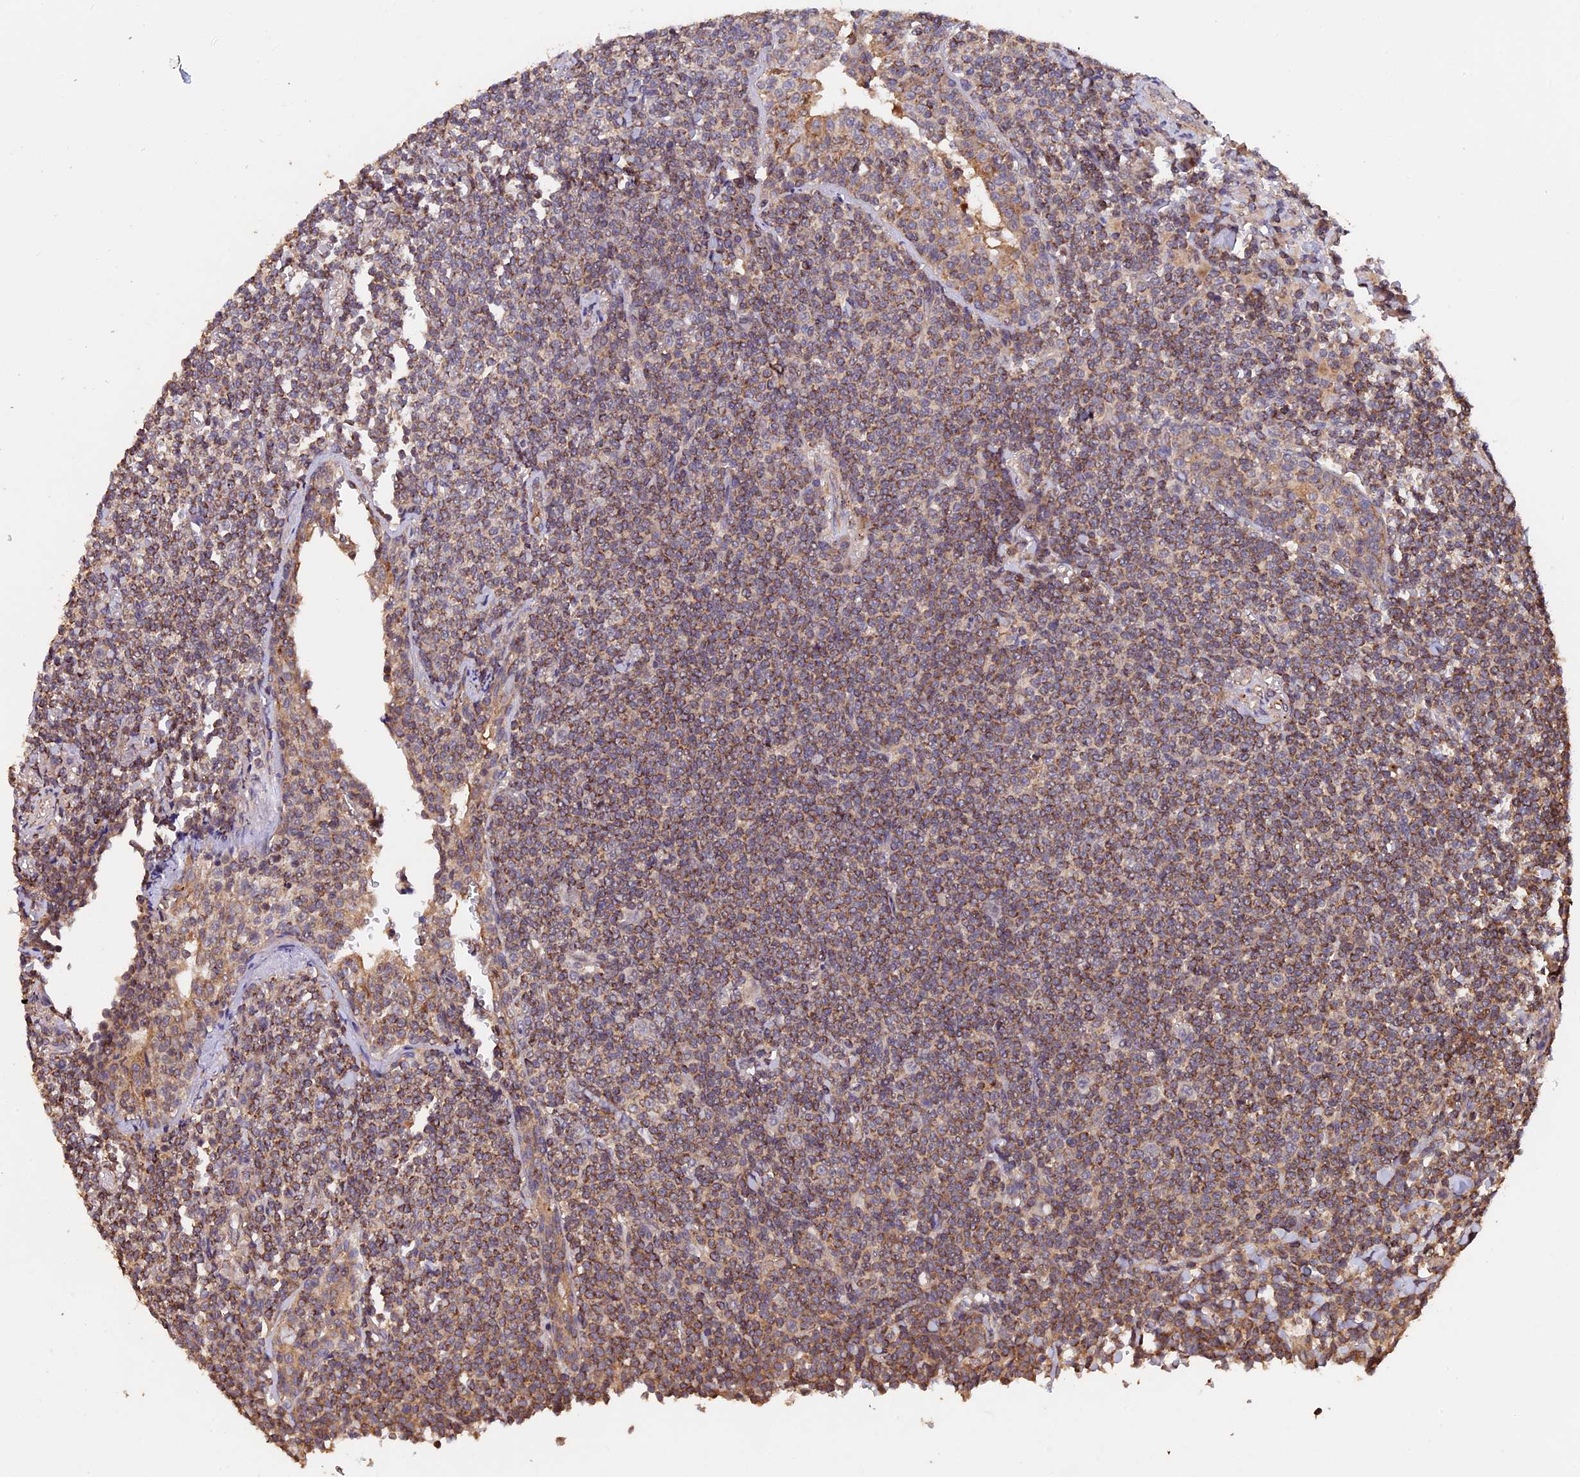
{"staining": {"intensity": "moderate", "quantity": ">75%", "location": "cytoplasmic/membranous"}, "tissue": "lymphoma", "cell_type": "Tumor cells", "image_type": "cancer", "snomed": [{"axis": "morphology", "description": "Malignant lymphoma, non-Hodgkin's type, Low grade"}, {"axis": "topography", "description": "Lung"}], "caption": "High-magnification brightfield microscopy of lymphoma stained with DAB (3,3'-diaminobenzidine) (brown) and counterstained with hematoxylin (blue). tumor cells exhibit moderate cytoplasmic/membranous staining is appreciated in about>75% of cells. (Stains: DAB in brown, nuclei in blue, Microscopy: brightfield microscopy at high magnification).", "gene": "PKD2L2", "patient": {"sex": "female", "age": 71}}